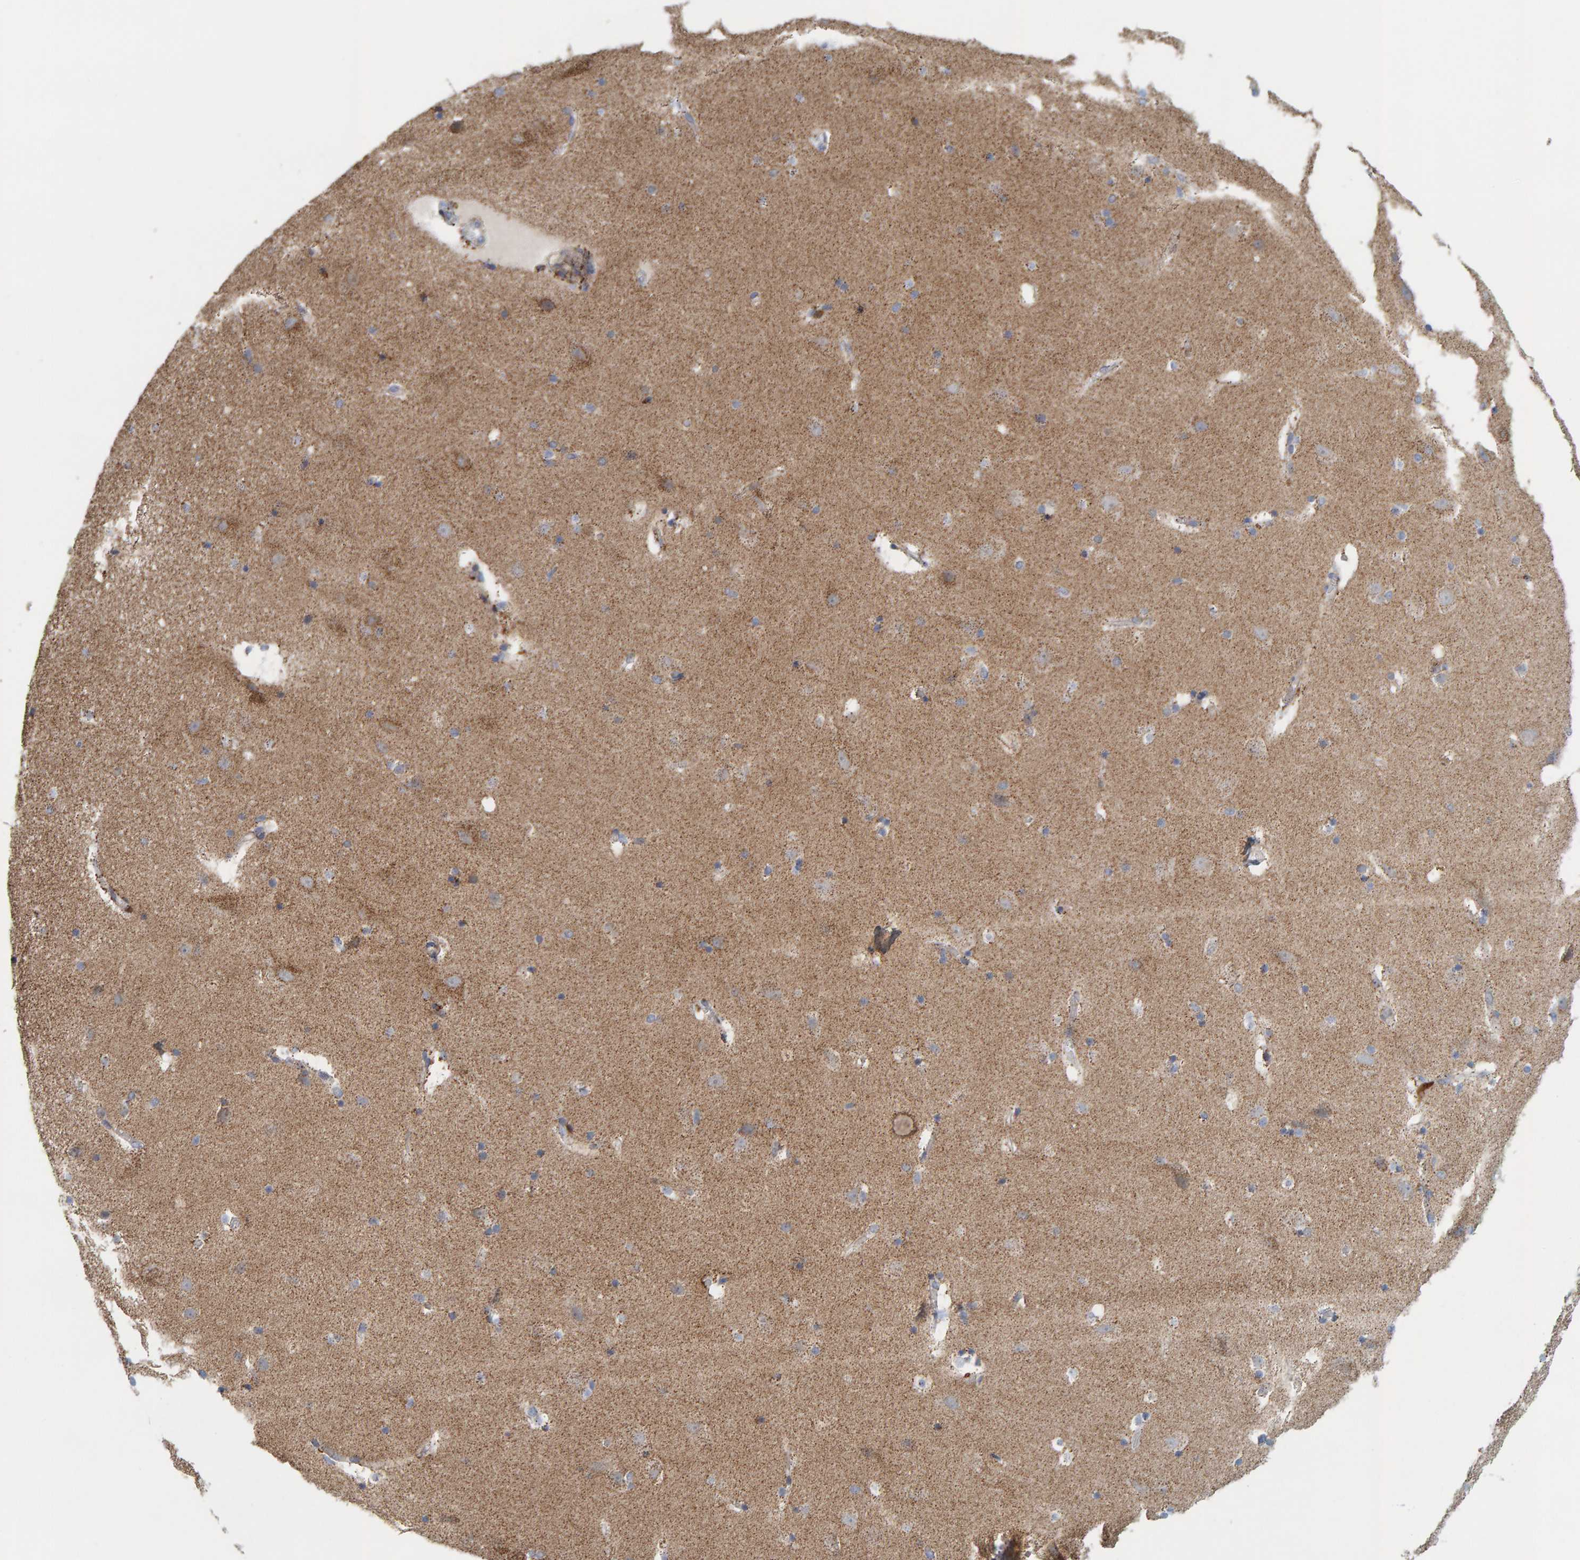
{"staining": {"intensity": "negative", "quantity": "none", "location": "none"}, "tissue": "hippocampus", "cell_type": "Glial cells", "image_type": "normal", "snomed": [{"axis": "morphology", "description": "Normal tissue, NOS"}, {"axis": "topography", "description": "Hippocampus"}], "caption": "Image shows no significant protein staining in glial cells of unremarkable hippocampus.", "gene": "B9D1", "patient": {"sex": "male", "age": 45}}